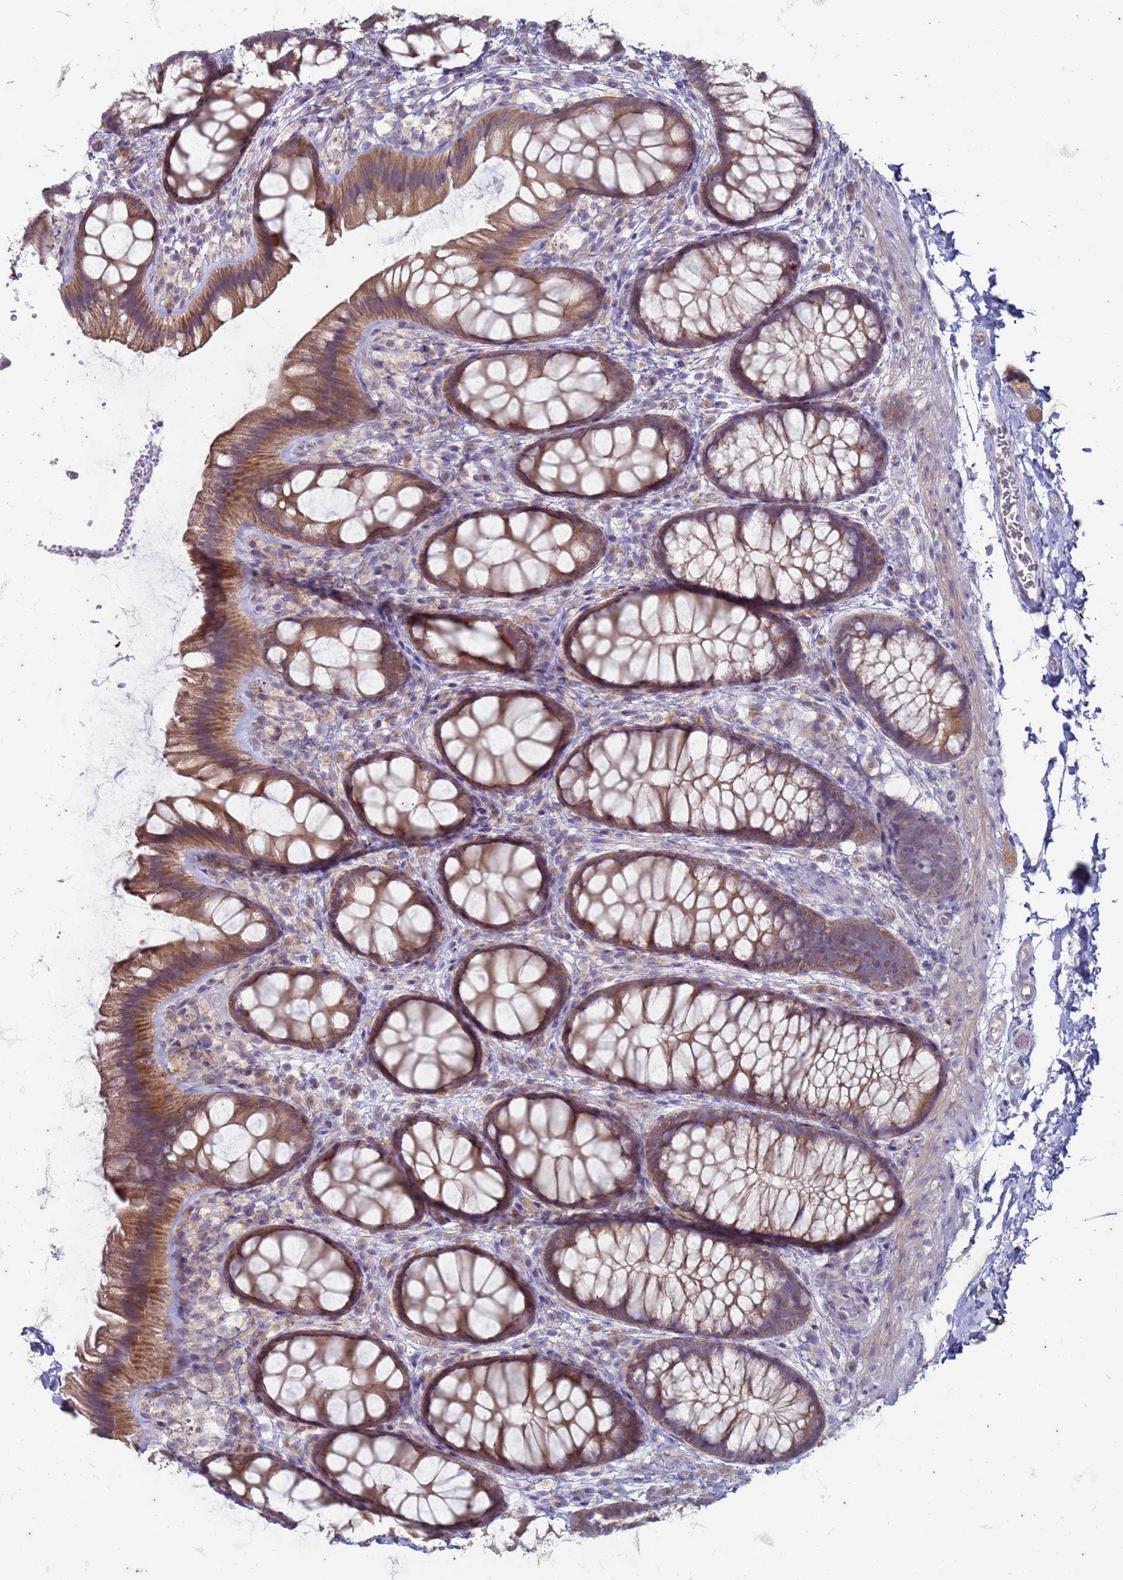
{"staining": {"intensity": "negative", "quantity": "none", "location": "none"}, "tissue": "colon", "cell_type": "Endothelial cells", "image_type": "normal", "snomed": [{"axis": "morphology", "description": "Normal tissue, NOS"}, {"axis": "topography", "description": "Colon"}], "caption": "Unremarkable colon was stained to show a protein in brown. There is no significant positivity in endothelial cells. (DAB (3,3'-diaminobenzidine) immunohistochemistry (IHC), high magnification).", "gene": "SUCO", "patient": {"sex": "male", "age": 46}}